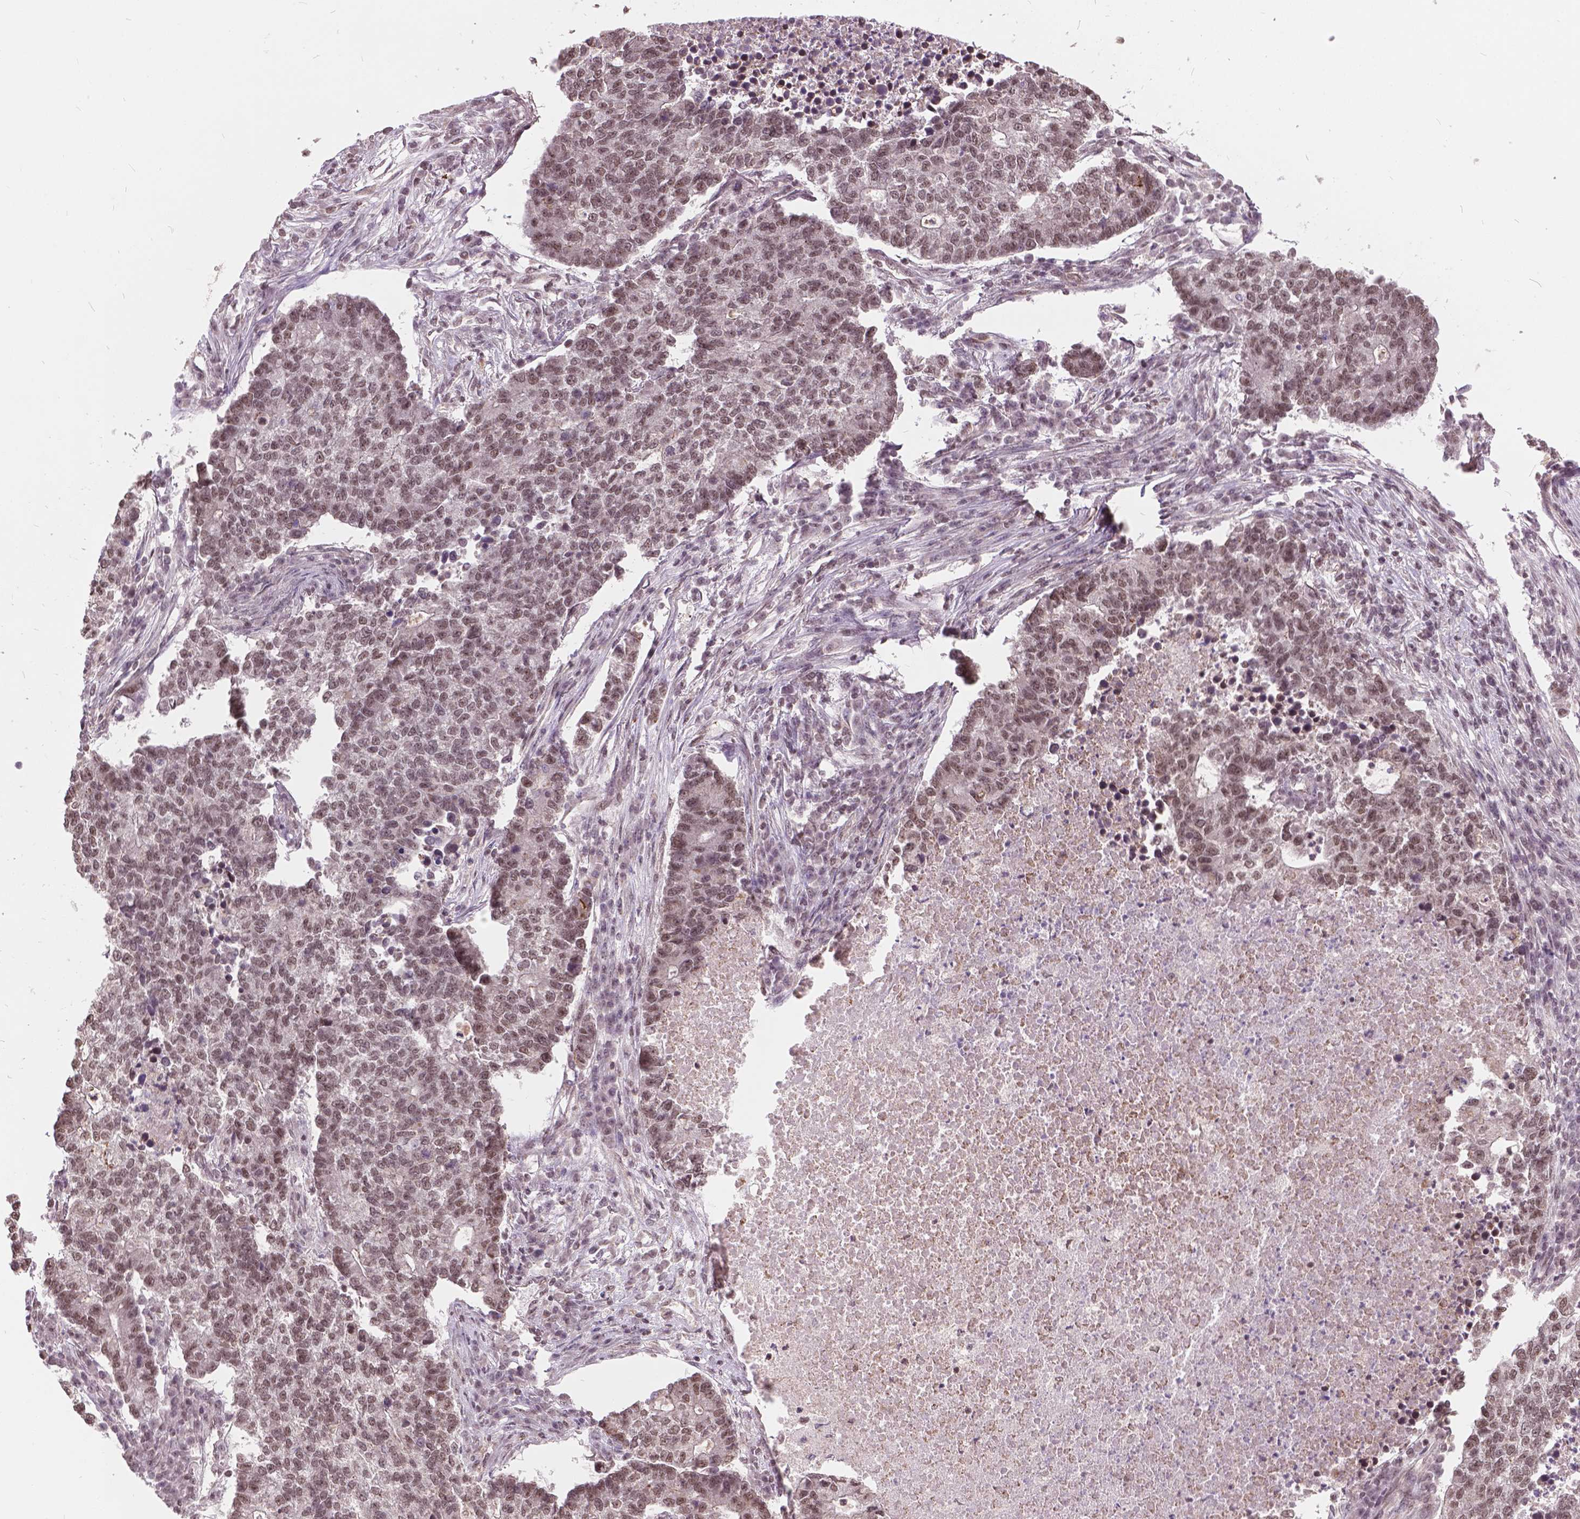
{"staining": {"intensity": "weak", "quantity": ">75%", "location": "nuclear"}, "tissue": "lung cancer", "cell_type": "Tumor cells", "image_type": "cancer", "snomed": [{"axis": "morphology", "description": "Adenocarcinoma, NOS"}, {"axis": "topography", "description": "Lung"}], "caption": "An image of lung cancer (adenocarcinoma) stained for a protein demonstrates weak nuclear brown staining in tumor cells.", "gene": "GPS2", "patient": {"sex": "male", "age": 57}}